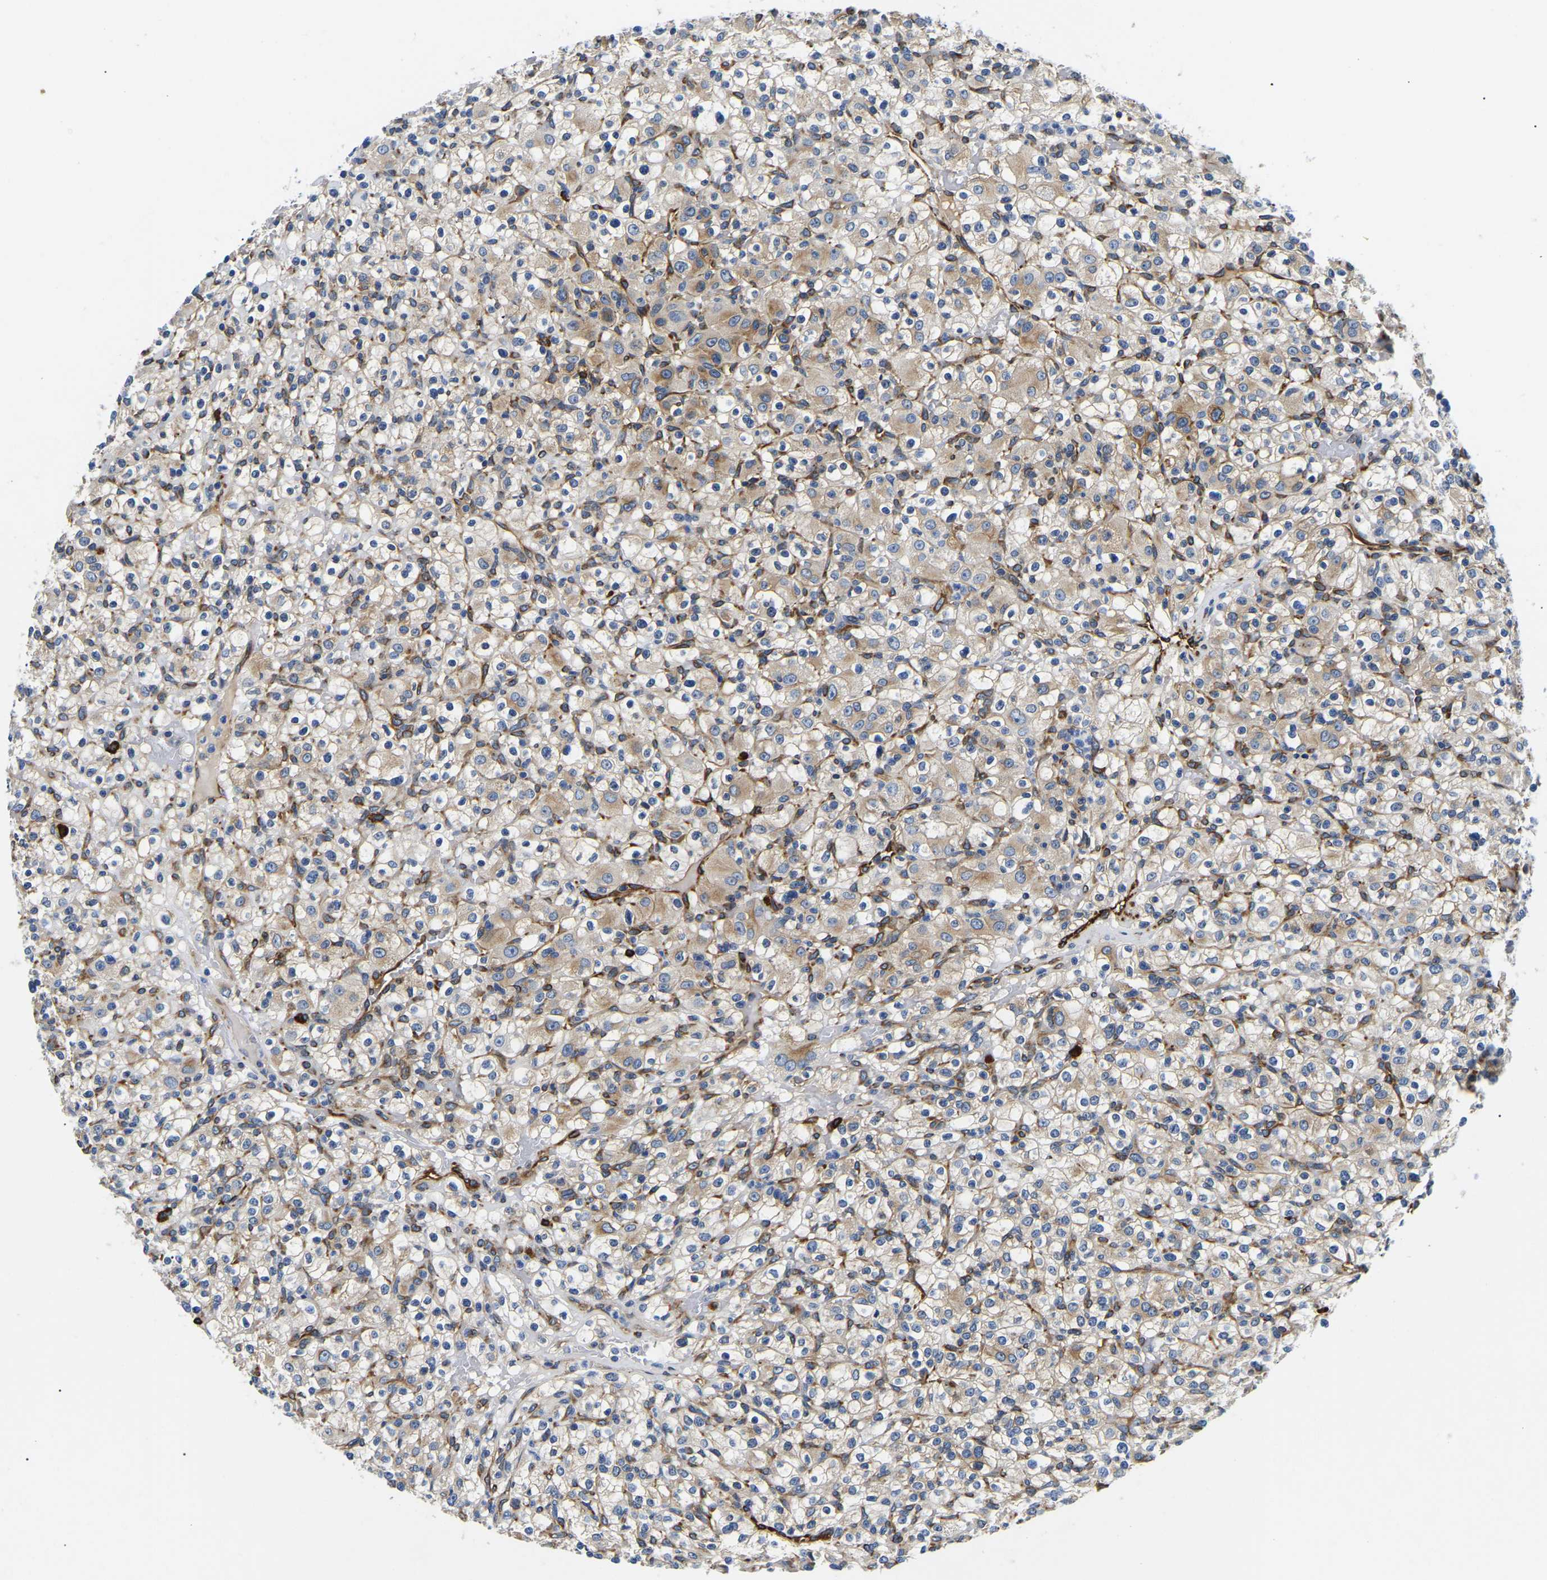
{"staining": {"intensity": "weak", "quantity": "25%-75%", "location": "cytoplasmic/membranous"}, "tissue": "renal cancer", "cell_type": "Tumor cells", "image_type": "cancer", "snomed": [{"axis": "morphology", "description": "Normal tissue, NOS"}, {"axis": "morphology", "description": "Adenocarcinoma, NOS"}, {"axis": "topography", "description": "Kidney"}], "caption": "Immunohistochemical staining of renal cancer (adenocarcinoma) exhibits low levels of weak cytoplasmic/membranous staining in approximately 25%-75% of tumor cells.", "gene": "DUSP8", "patient": {"sex": "female", "age": 72}}